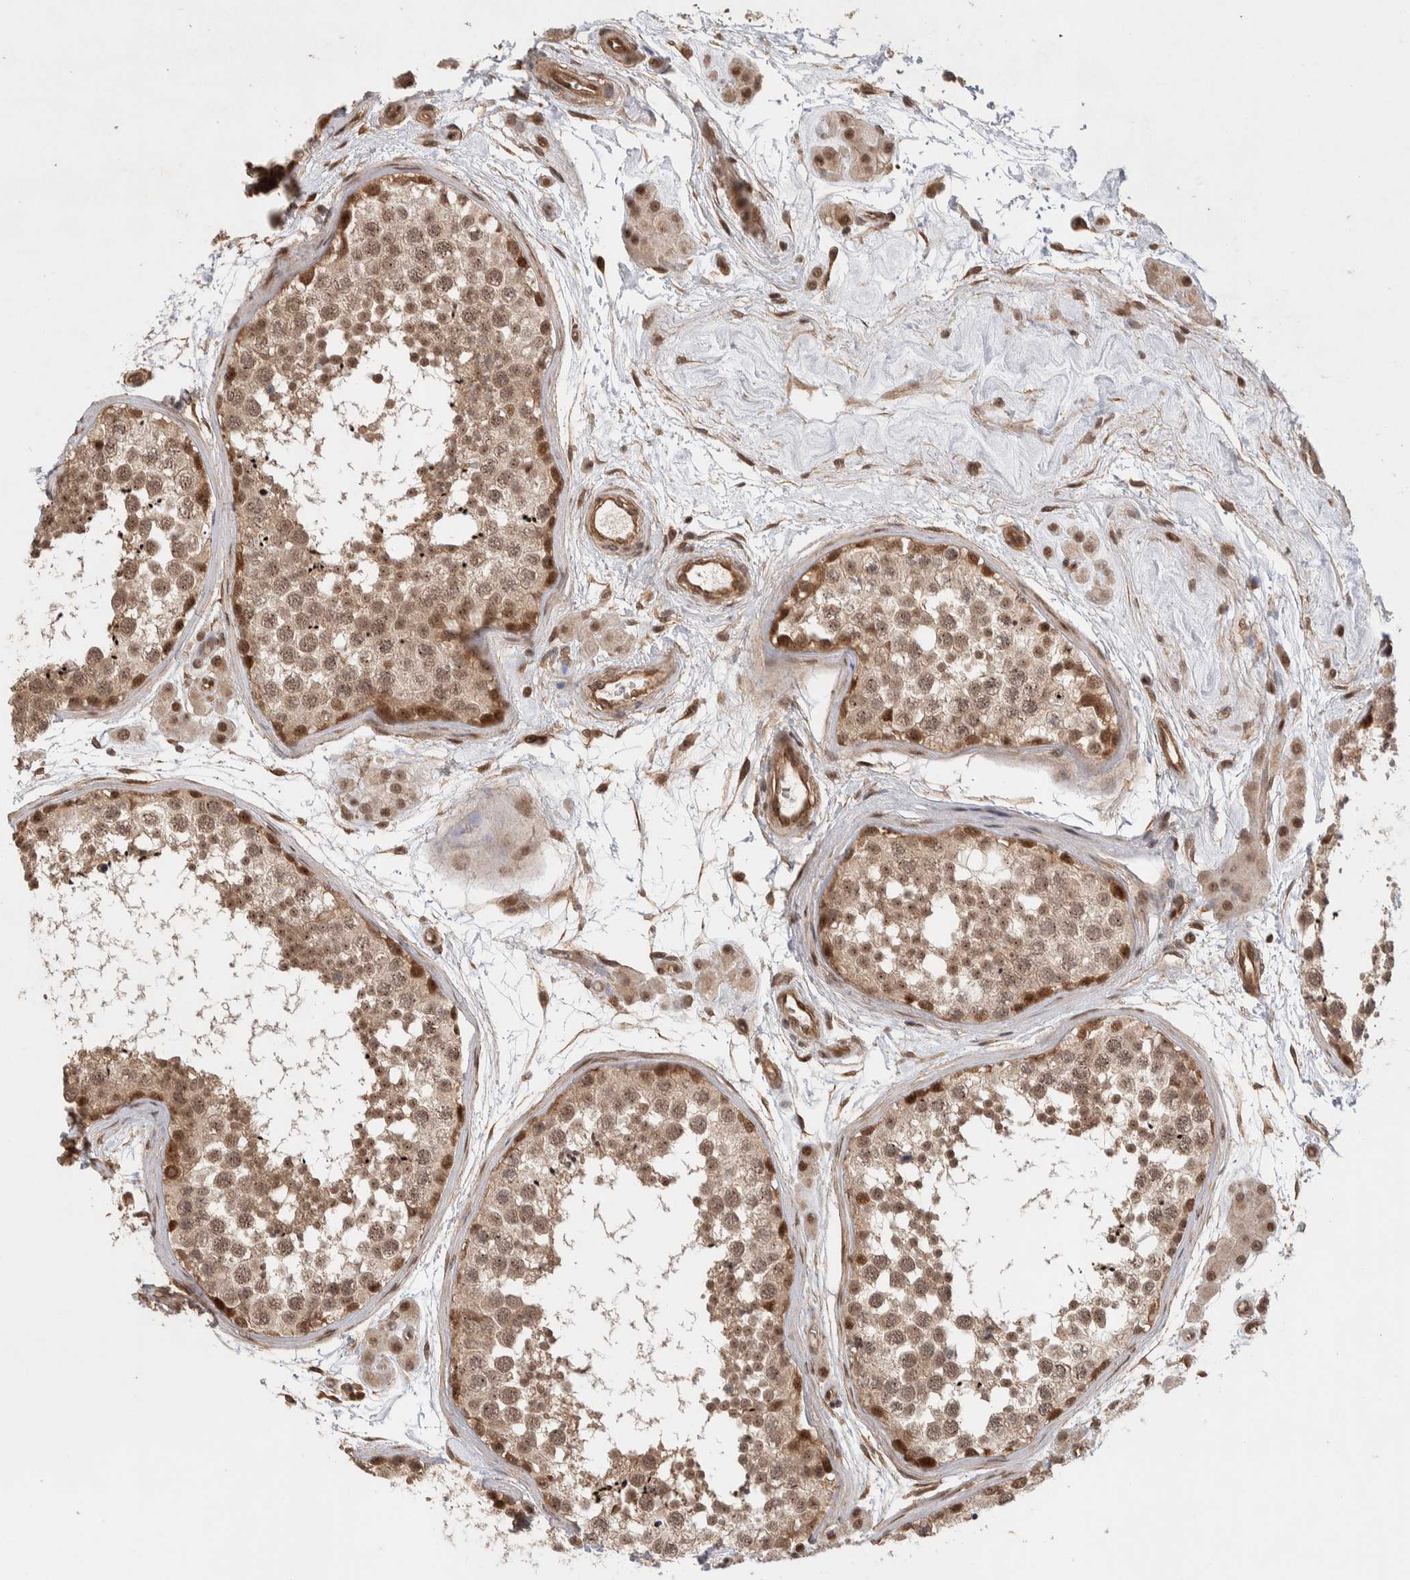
{"staining": {"intensity": "moderate", "quantity": ">75%", "location": "cytoplasmic/membranous,nuclear"}, "tissue": "testis", "cell_type": "Cells in seminiferous ducts", "image_type": "normal", "snomed": [{"axis": "morphology", "description": "Normal tissue, NOS"}, {"axis": "topography", "description": "Testis"}], "caption": "This micrograph shows immunohistochemistry staining of benign testis, with medium moderate cytoplasmic/membranous,nuclear positivity in approximately >75% of cells in seminiferous ducts.", "gene": "TOR1B", "patient": {"sex": "male", "age": 56}}